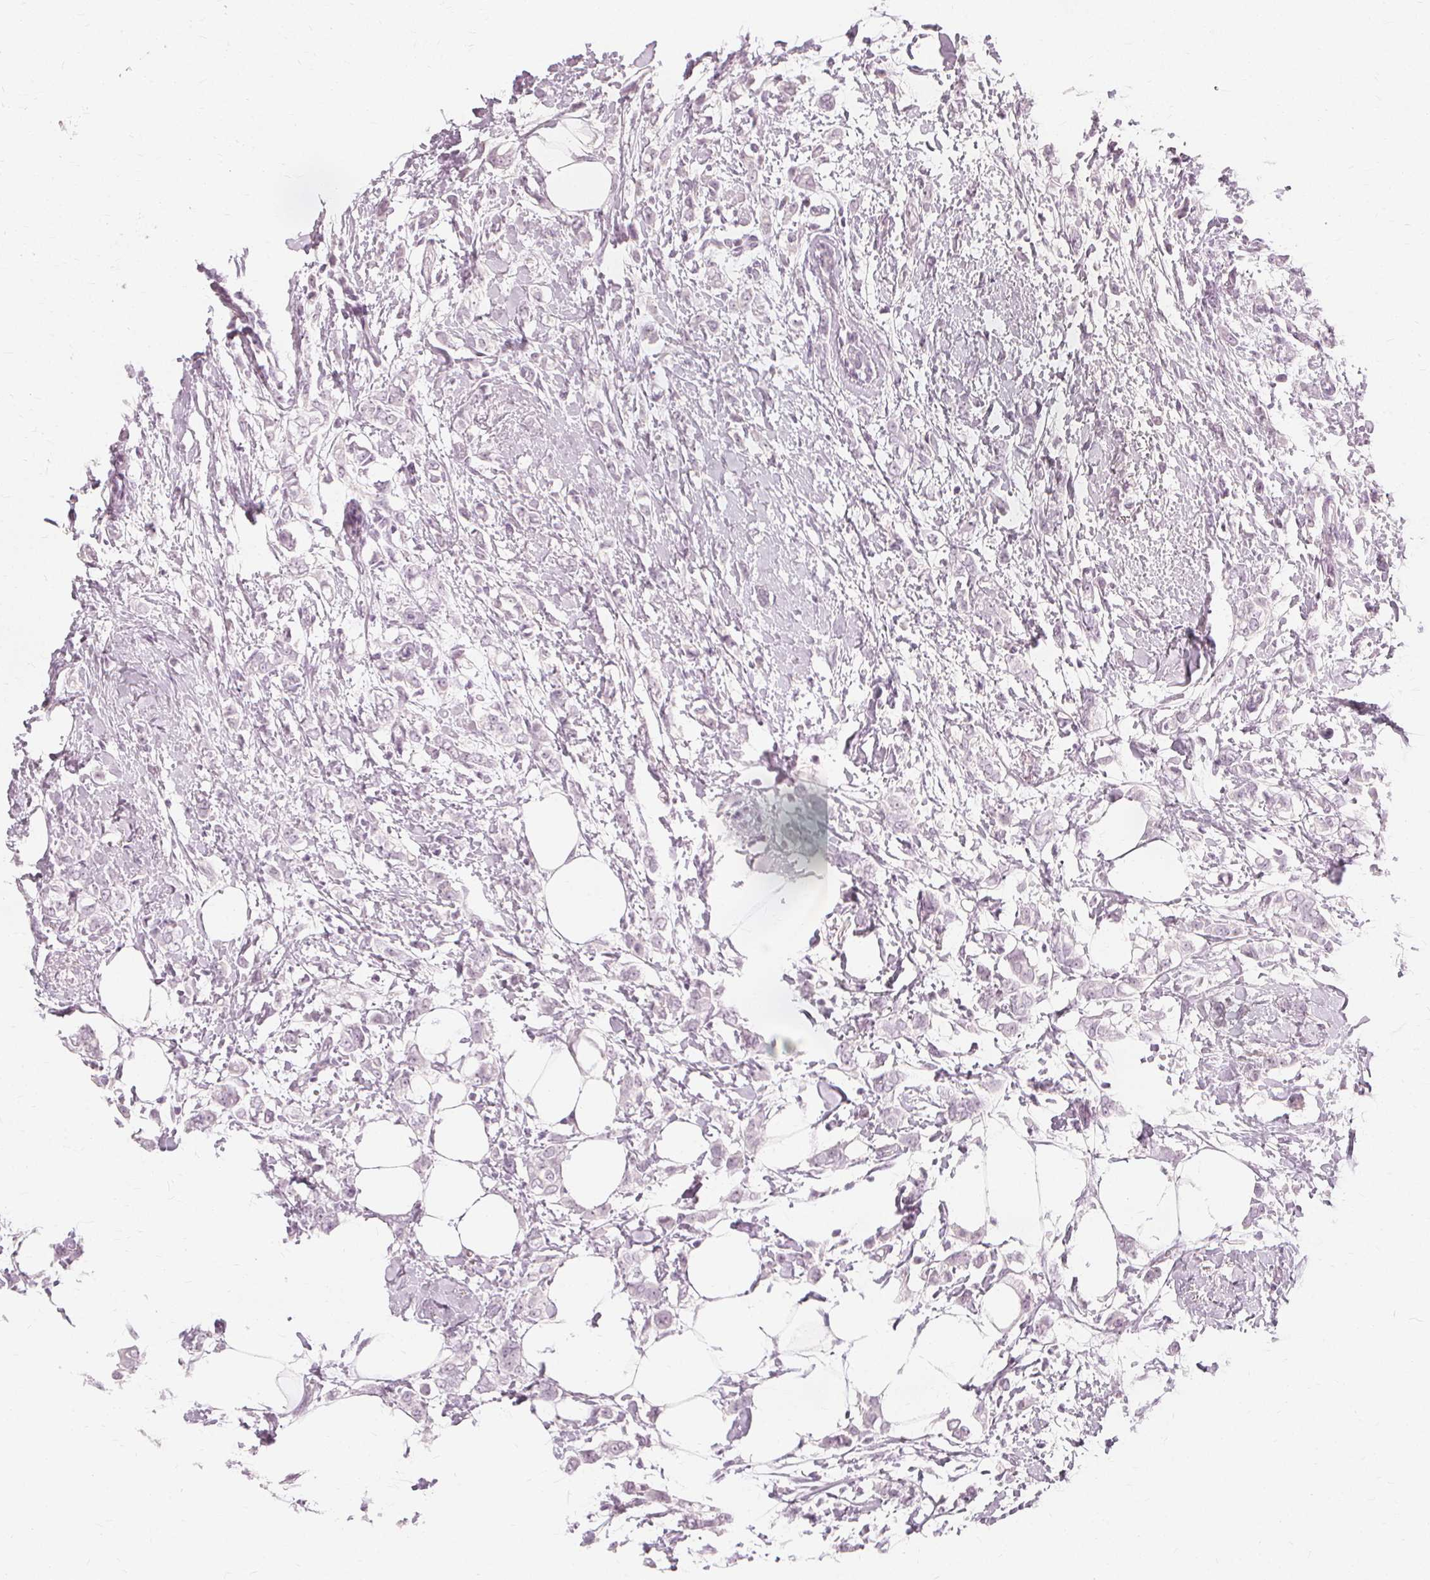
{"staining": {"intensity": "negative", "quantity": "none", "location": "none"}, "tissue": "breast cancer", "cell_type": "Tumor cells", "image_type": "cancer", "snomed": [{"axis": "morphology", "description": "Duct carcinoma"}, {"axis": "topography", "description": "Breast"}], "caption": "A high-resolution micrograph shows immunohistochemistry (IHC) staining of breast cancer (infiltrating ductal carcinoma), which displays no significant expression in tumor cells. Brightfield microscopy of immunohistochemistry stained with DAB (3,3'-diaminobenzidine) (brown) and hematoxylin (blue), captured at high magnification.", "gene": "NXPE1", "patient": {"sex": "female", "age": 40}}